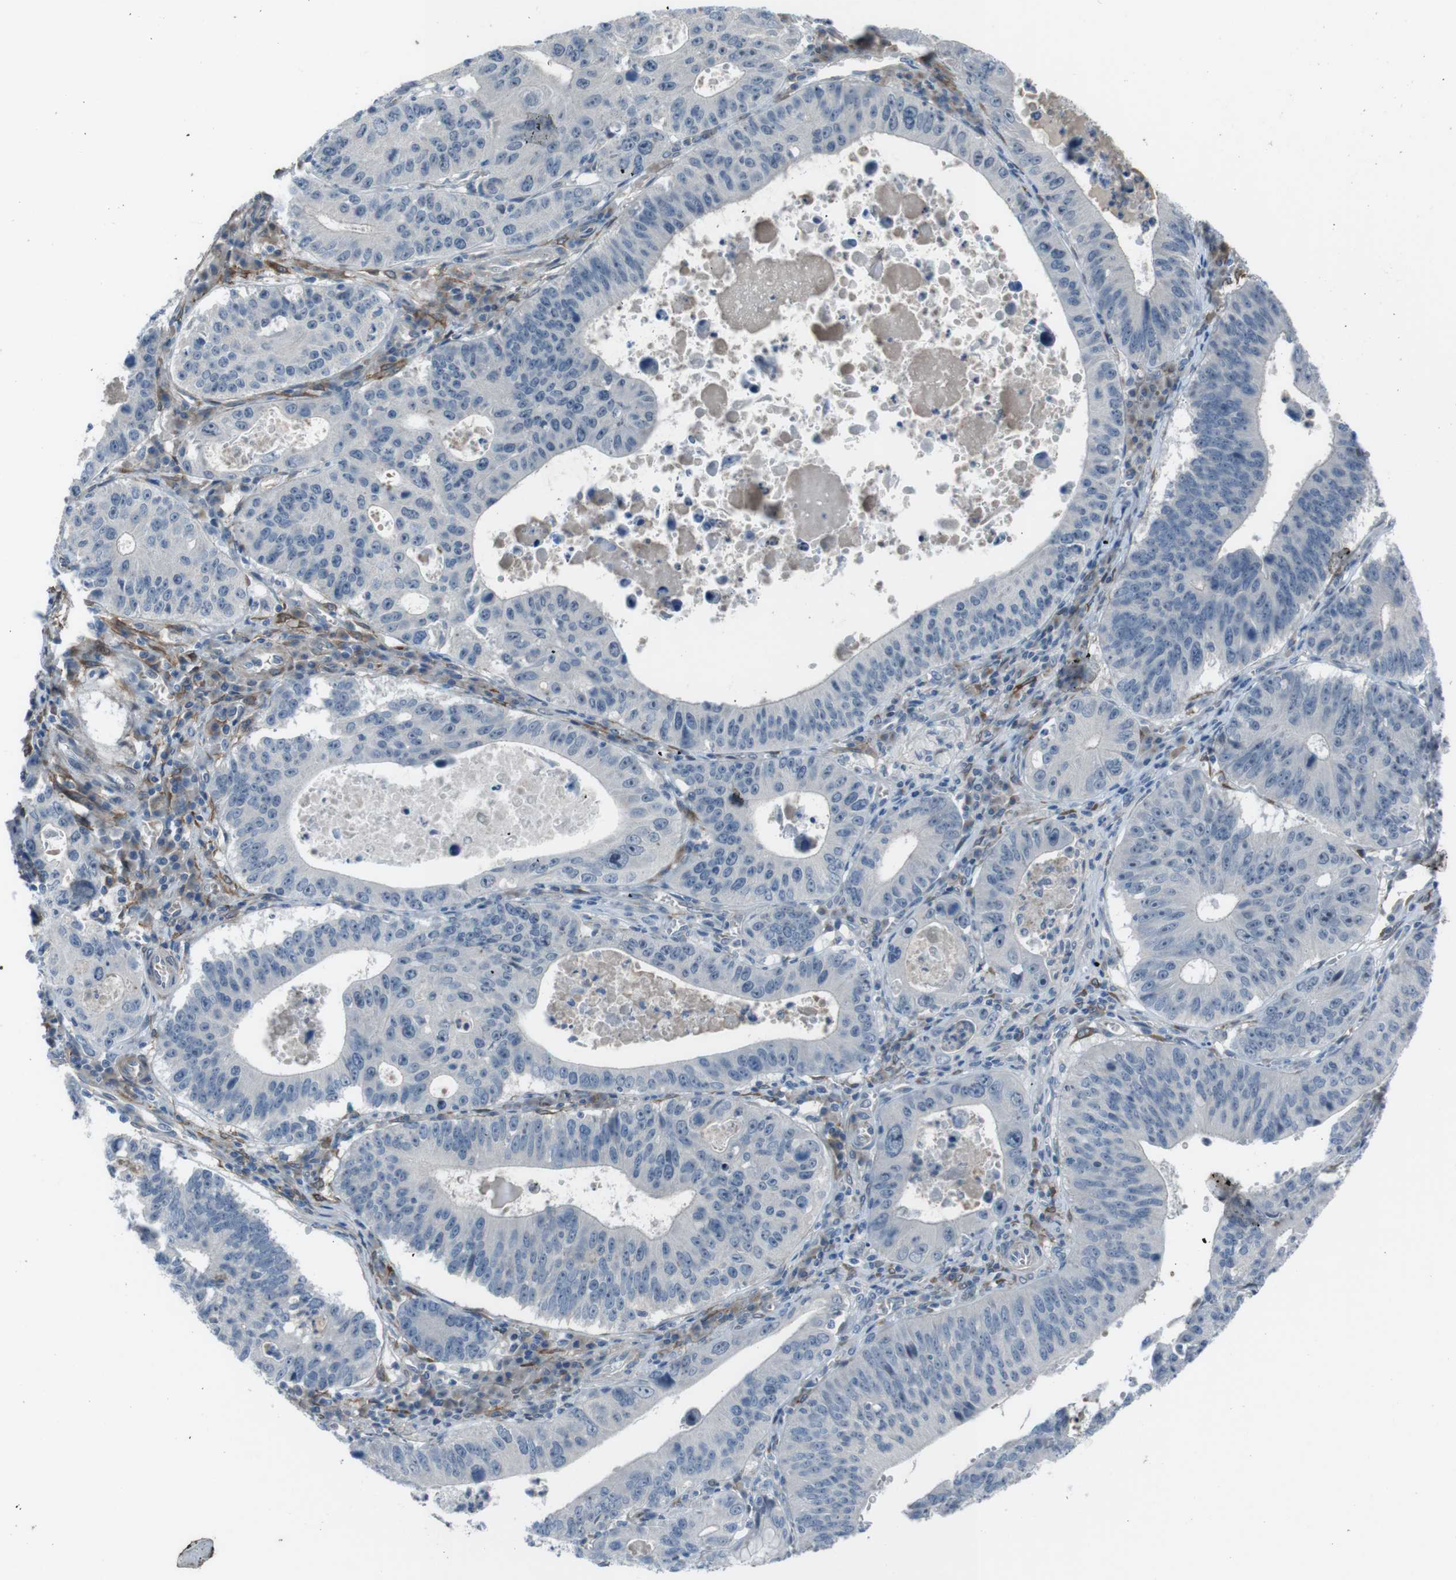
{"staining": {"intensity": "negative", "quantity": "none", "location": "none"}, "tissue": "stomach cancer", "cell_type": "Tumor cells", "image_type": "cancer", "snomed": [{"axis": "morphology", "description": "Adenocarcinoma, NOS"}, {"axis": "topography", "description": "Stomach"}], "caption": "Protein analysis of adenocarcinoma (stomach) demonstrates no significant staining in tumor cells.", "gene": "ANK2", "patient": {"sex": "male", "age": 59}}